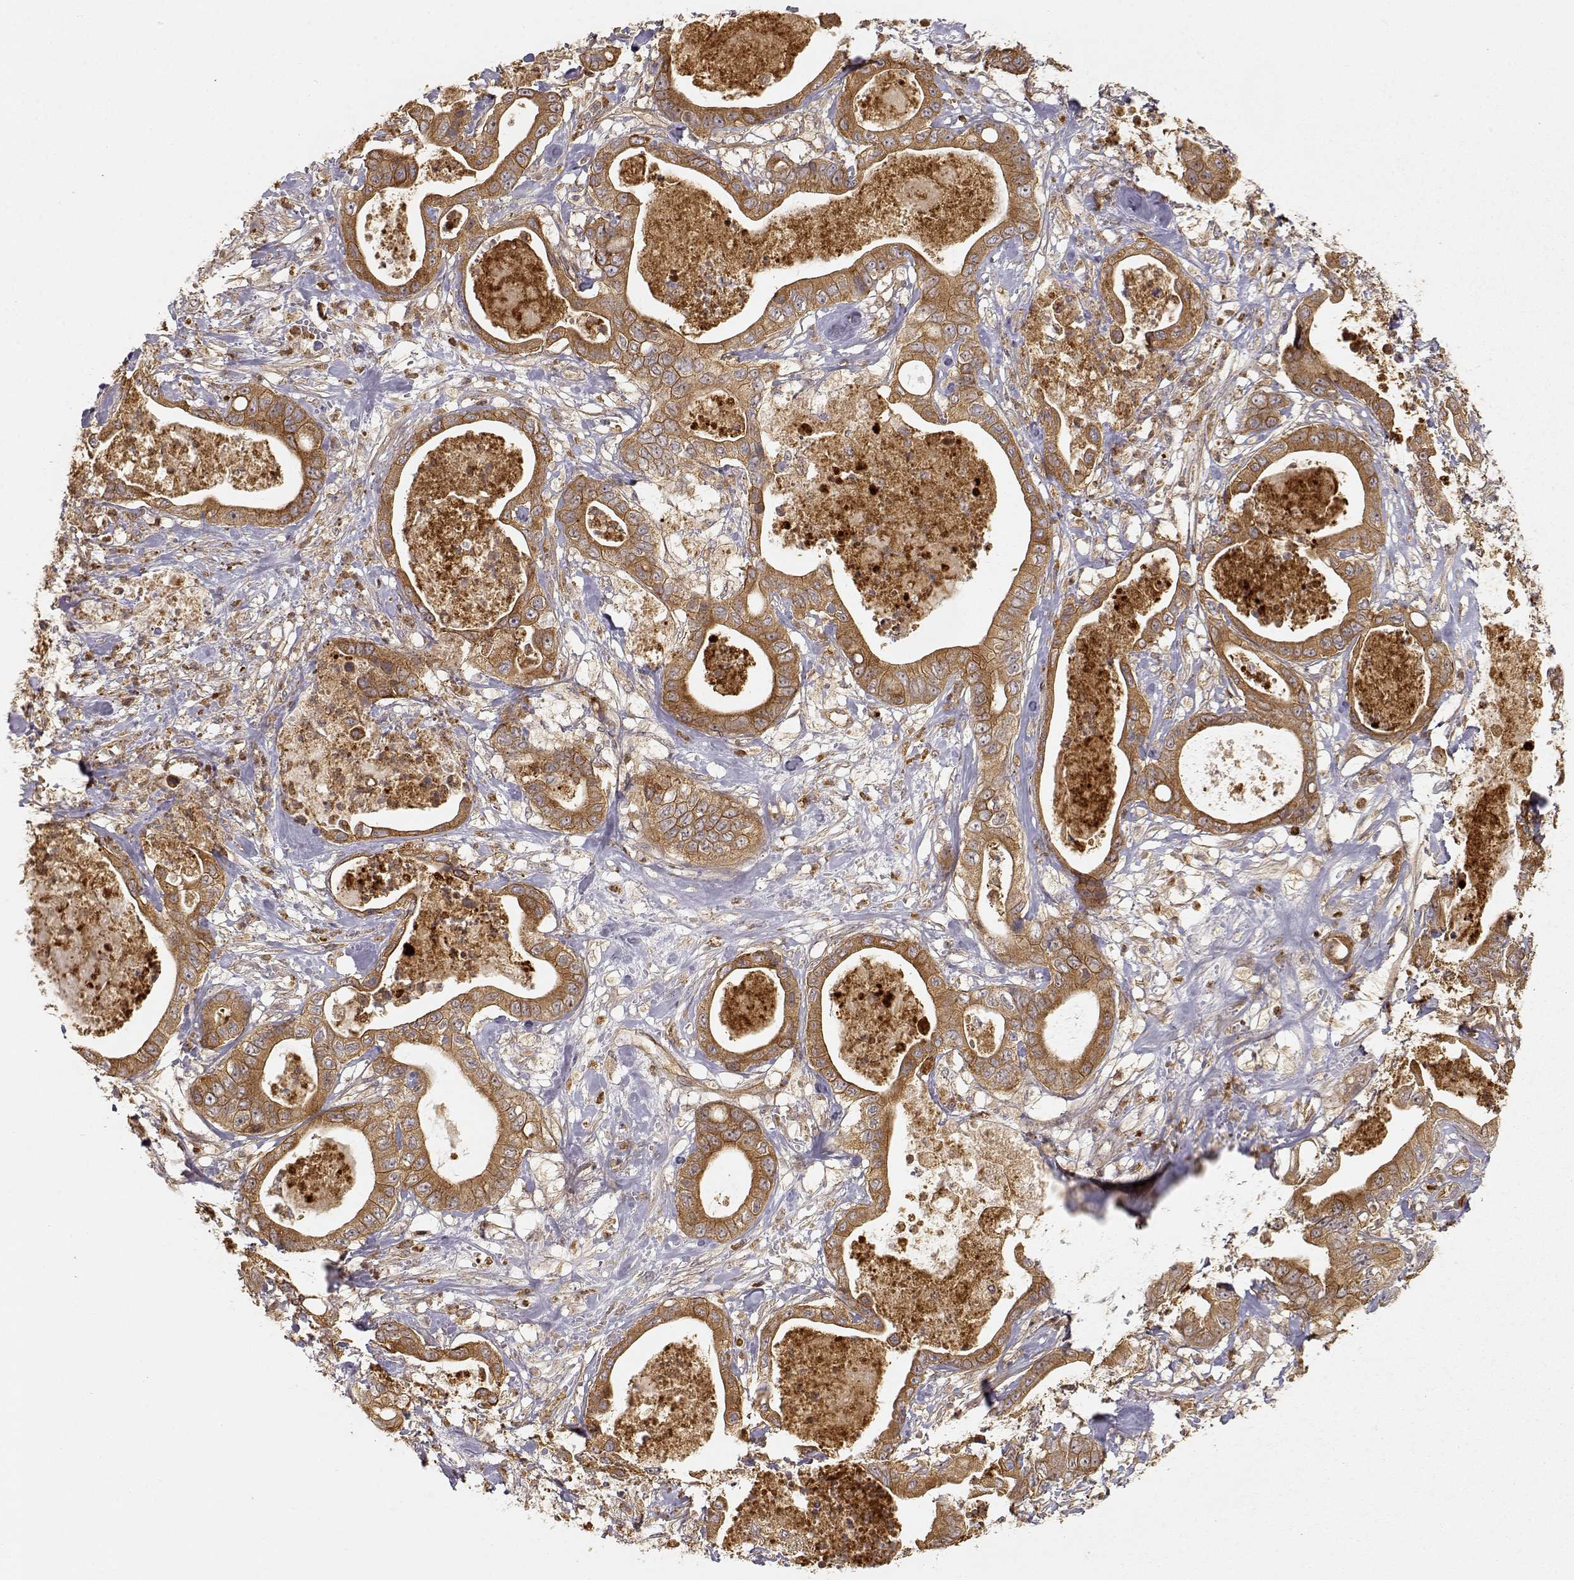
{"staining": {"intensity": "moderate", "quantity": ">75%", "location": "cytoplasmic/membranous"}, "tissue": "pancreatic cancer", "cell_type": "Tumor cells", "image_type": "cancer", "snomed": [{"axis": "morphology", "description": "Adenocarcinoma, NOS"}, {"axis": "topography", "description": "Pancreas"}], "caption": "Brown immunohistochemical staining in pancreatic cancer exhibits moderate cytoplasmic/membranous expression in about >75% of tumor cells.", "gene": "CDK5RAP2", "patient": {"sex": "male", "age": 71}}